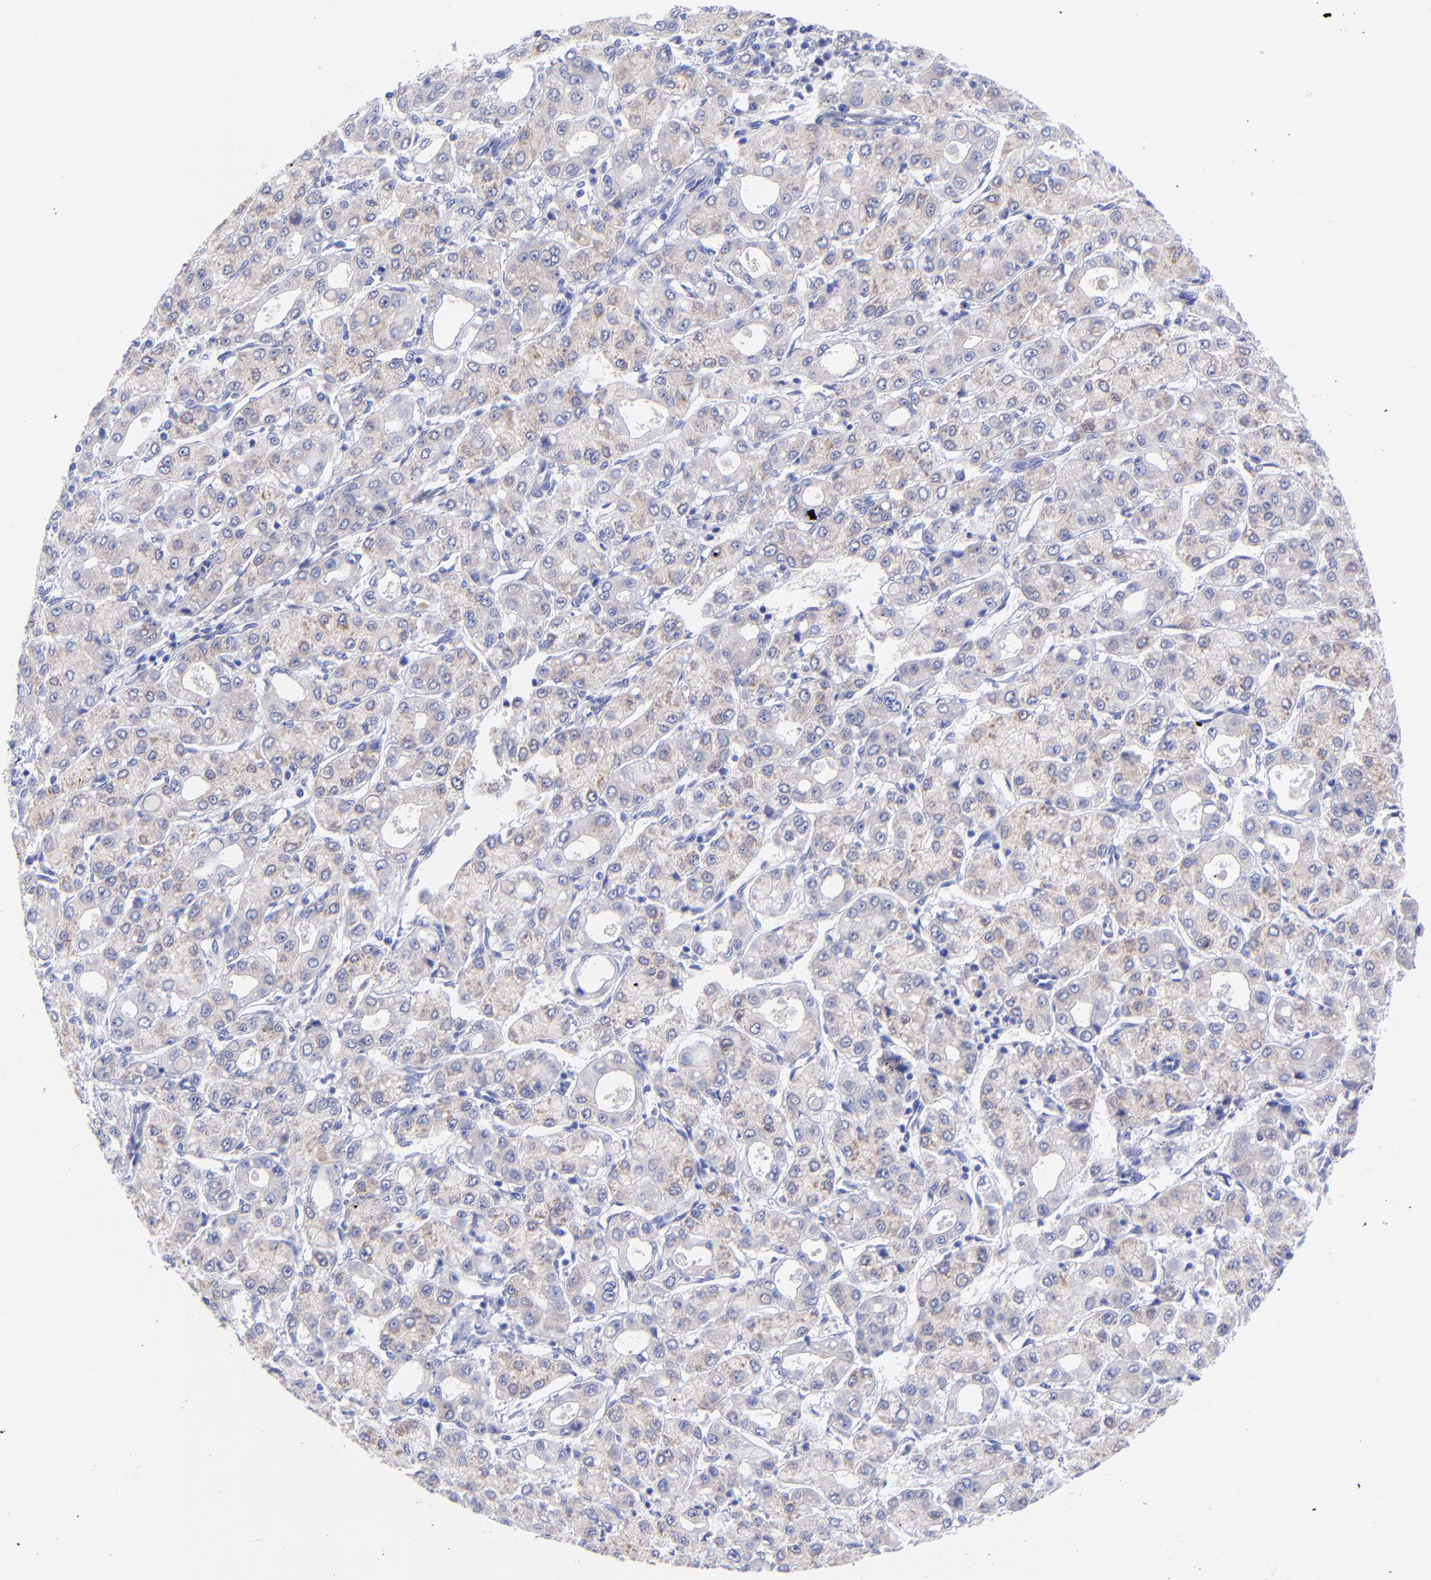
{"staining": {"intensity": "weak", "quantity": "25%-75%", "location": "cytoplasmic/membranous"}, "tissue": "liver cancer", "cell_type": "Tumor cells", "image_type": "cancer", "snomed": [{"axis": "morphology", "description": "Carcinoma, Hepatocellular, NOS"}, {"axis": "topography", "description": "Liver"}], "caption": "Immunohistochemical staining of human liver hepatocellular carcinoma exhibits low levels of weak cytoplasmic/membranous protein staining in approximately 25%-75% of tumor cells.", "gene": "GPHN", "patient": {"sex": "male", "age": 69}}